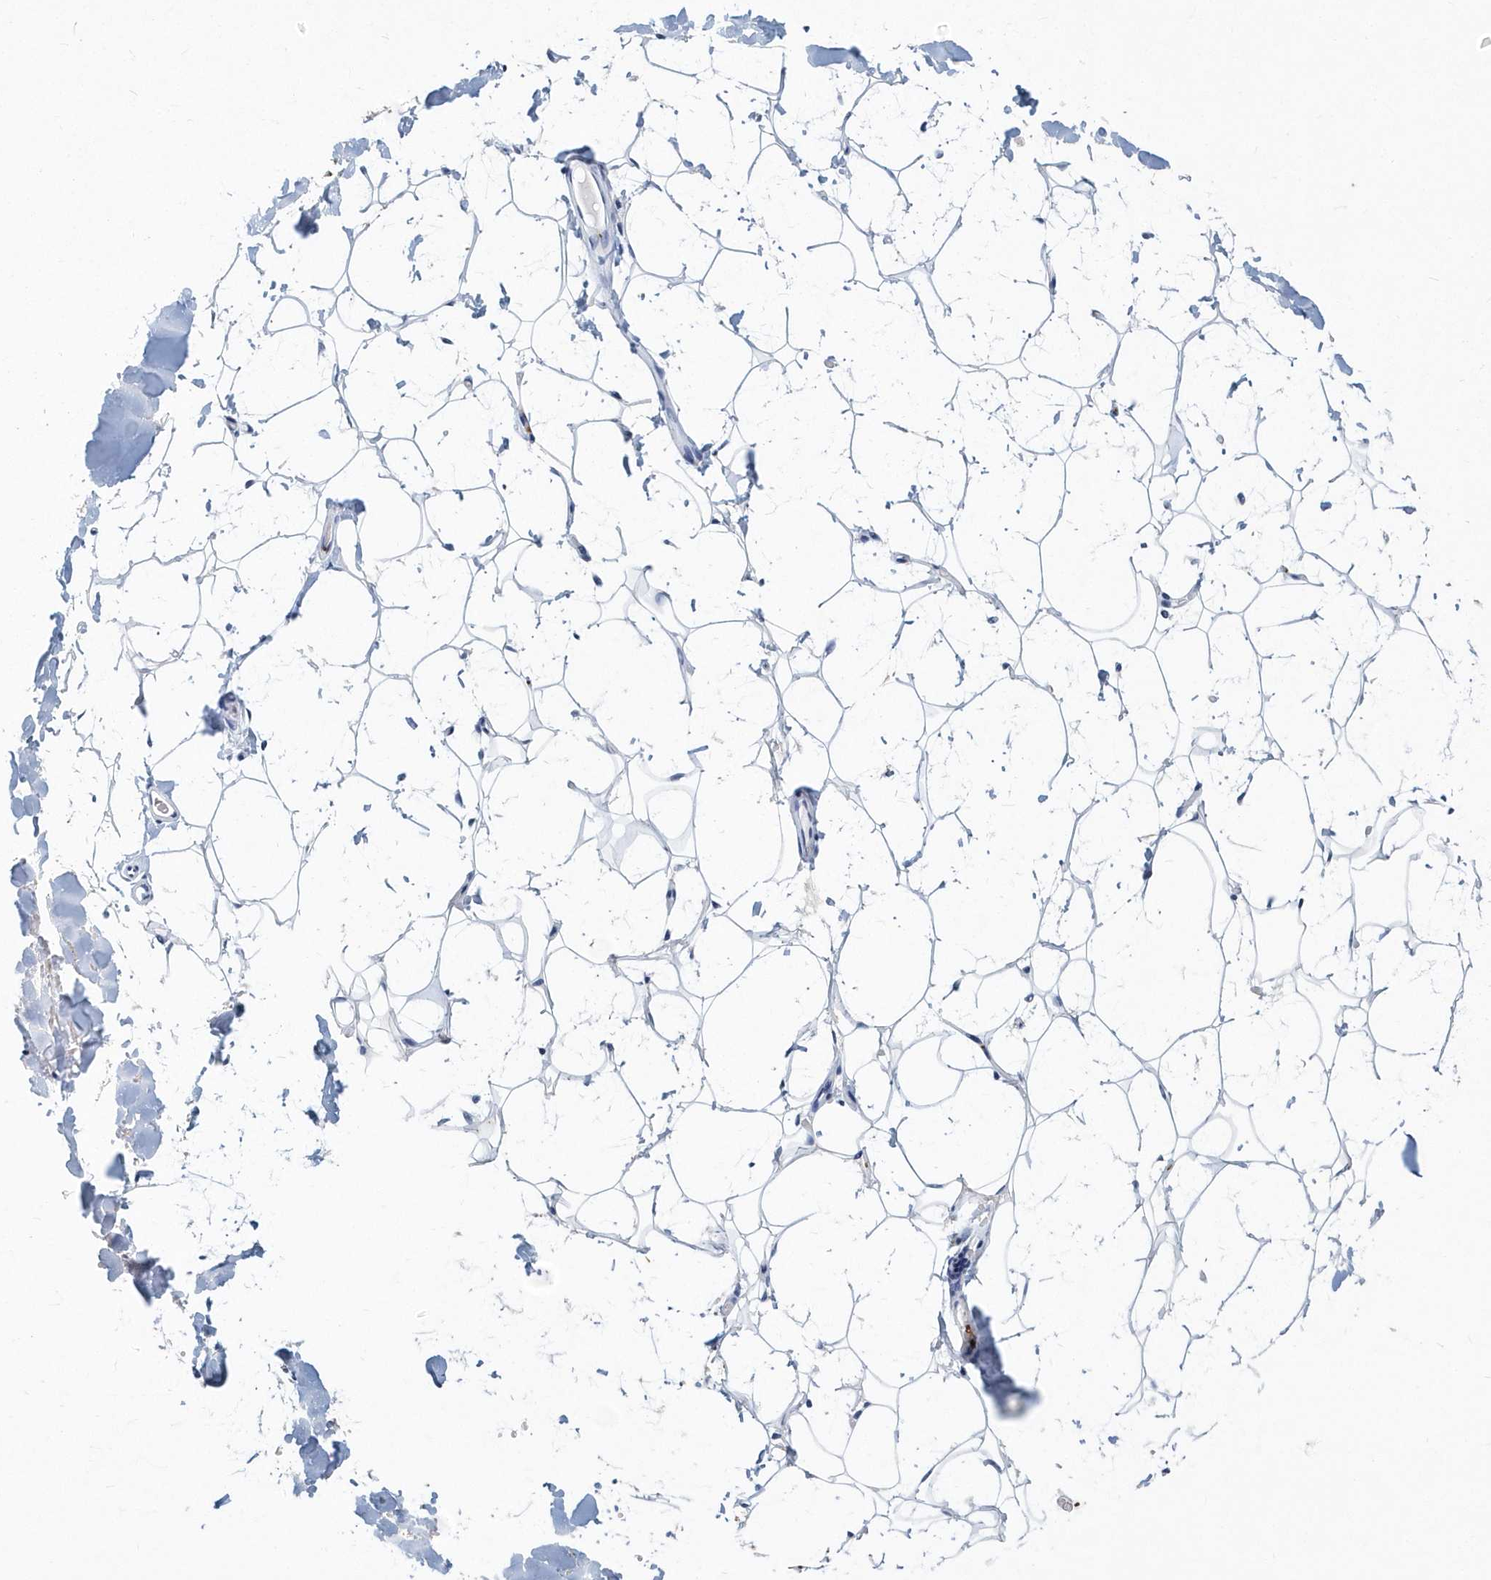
{"staining": {"intensity": "negative", "quantity": "none", "location": "none"}, "tissue": "adipose tissue", "cell_type": "Adipocytes", "image_type": "normal", "snomed": [{"axis": "morphology", "description": "Normal tissue, NOS"}, {"axis": "topography", "description": "Breast"}], "caption": "High power microscopy histopathology image of an immunohistochemistry histopathology image of unremarkable adipose tissue, revealing no significant expression in adipocytes. Brightfield microscopy of immunohistochemistry stained with DAB (3,3'-diaminobenzidine) (brown) and hematoxylin (blue), captured at high magnification.", "gene": "ITGA2B", "patient": {"sex": "female", "age": 26}}